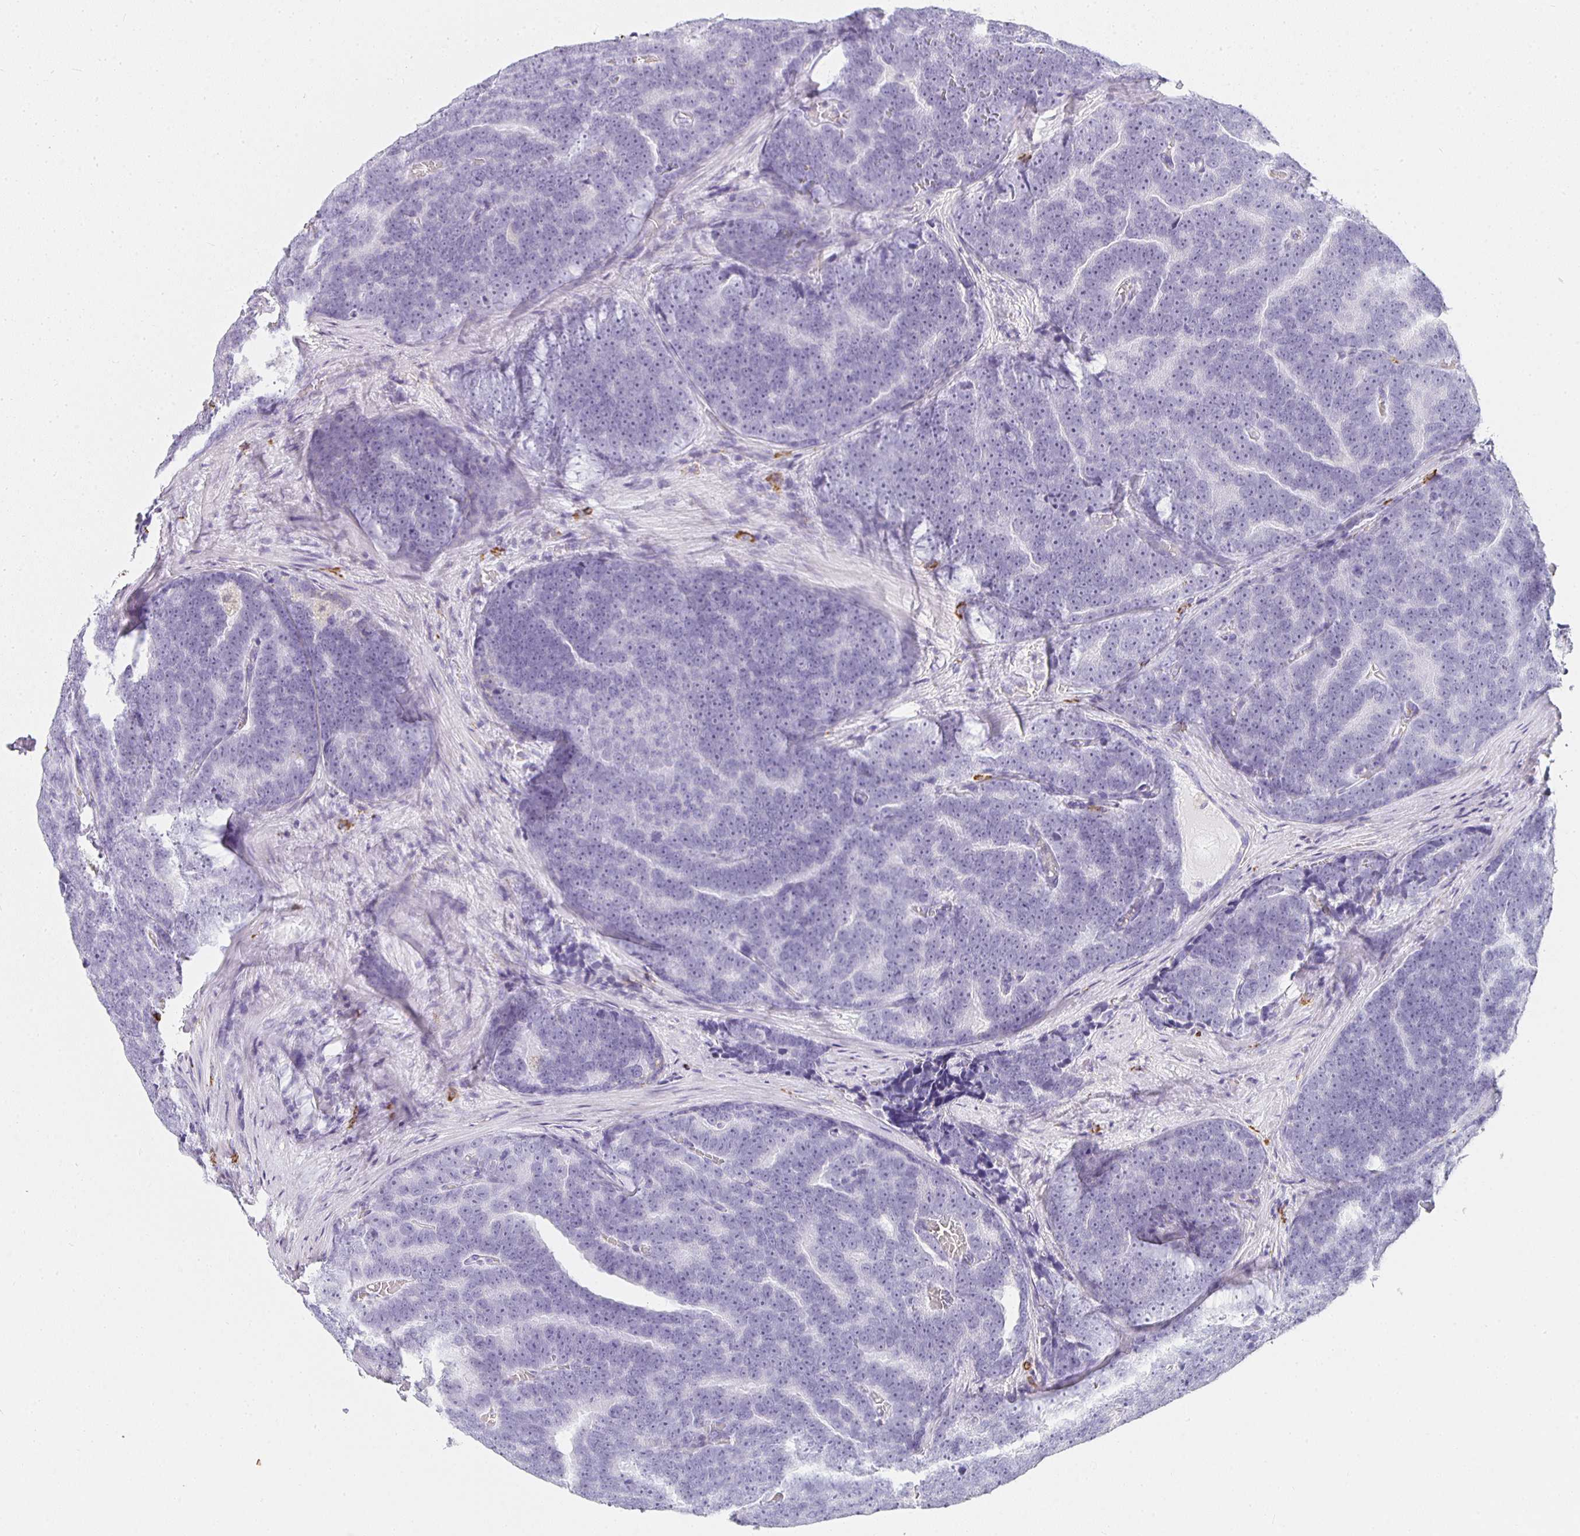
{"staining": {"intensity": "negative", "quantity": "none", "location": "none"}, "tissue": "prostate cancer", "cell_type": "Tumor cells", "image_type": "cancer", "snomed": [{"axis": "morphology", "description": "Adenocarcinoma, Low grade"}, {"axis": "topography", "description": "Prostate"}], "caption": "Tumor cells are negative for brown protein staining in adenocarcinoma (low-grade) (prostate).", "gene": "TPSD1", "patient": {"sex": "male", "age": 62}}